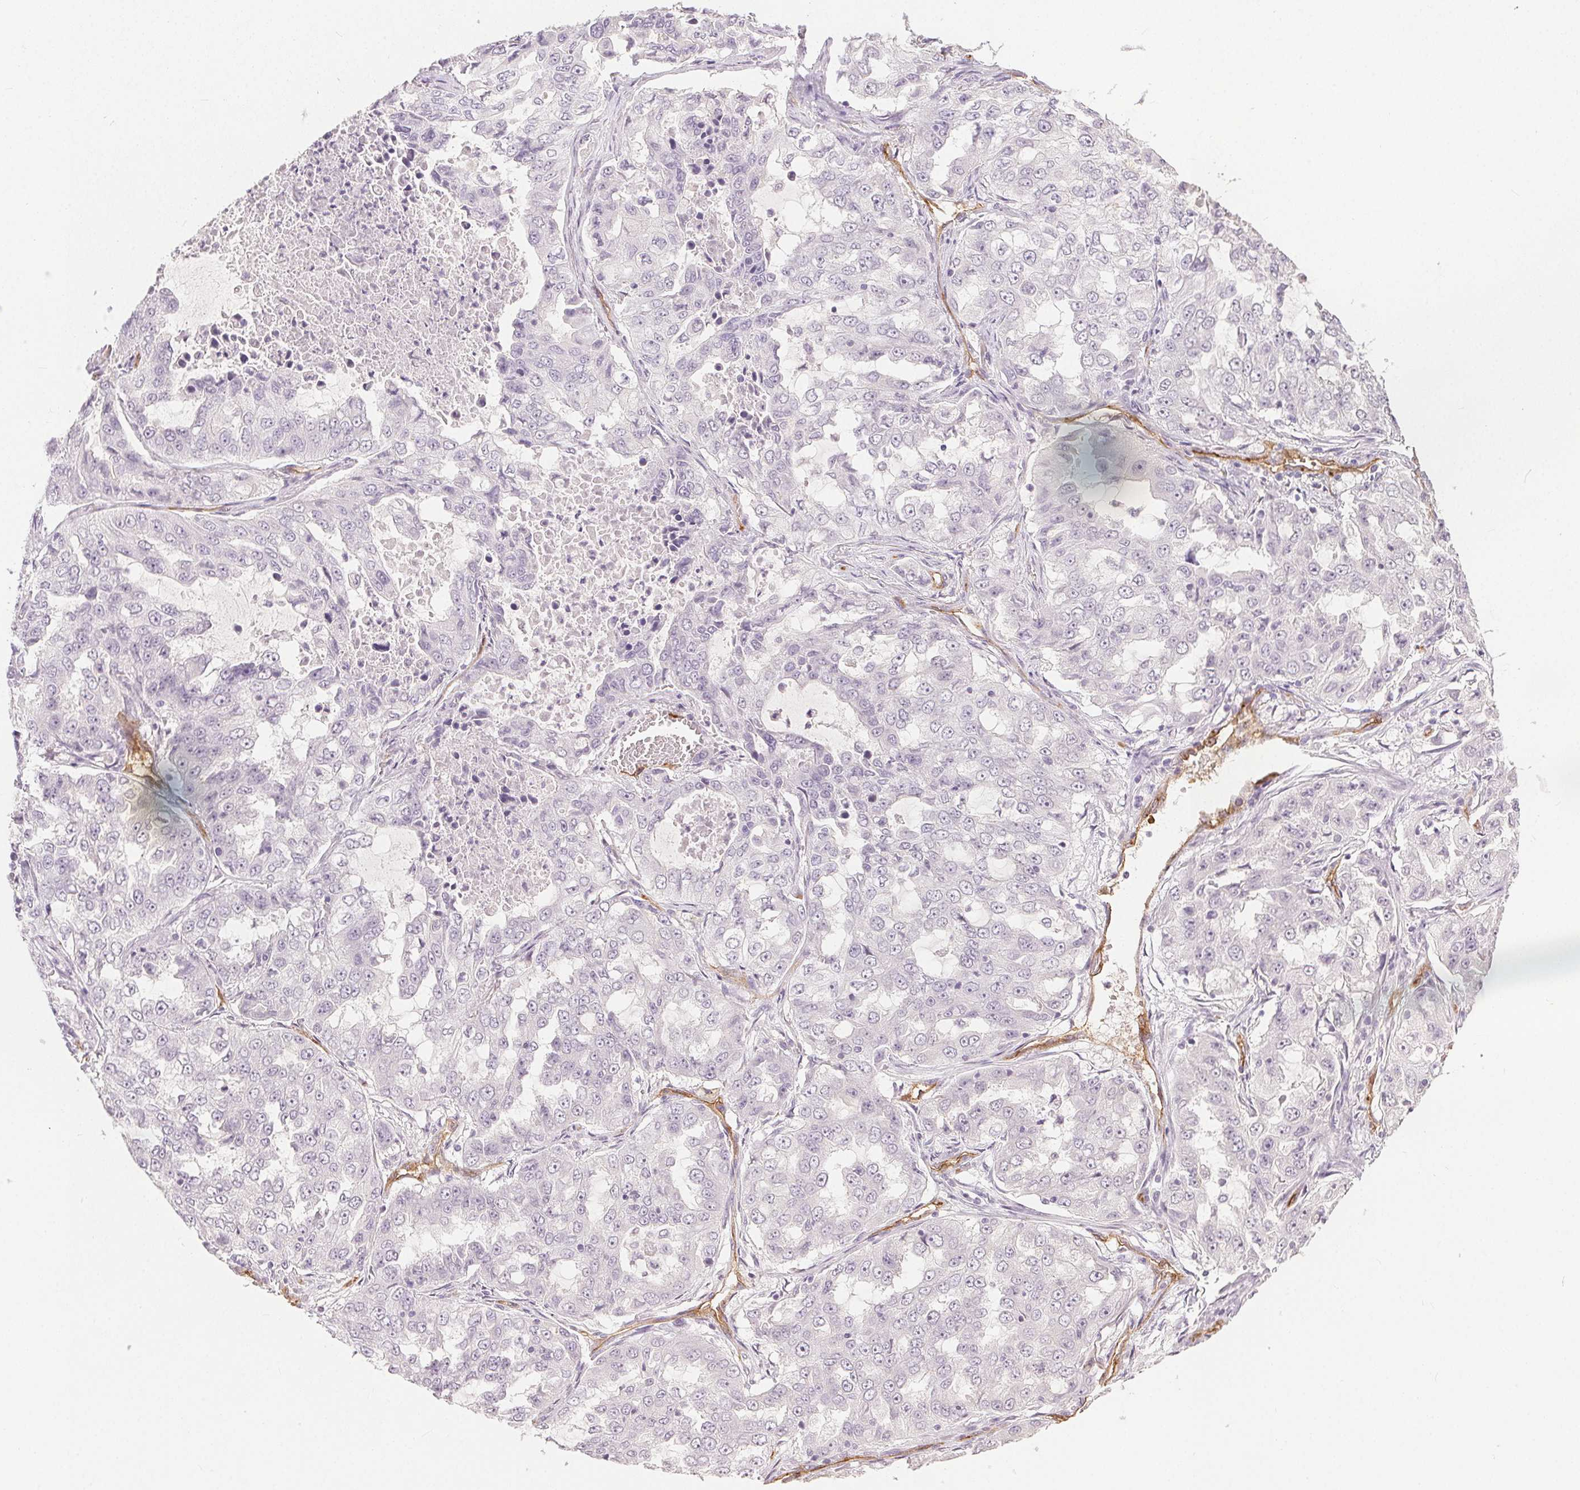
{"staining": {"intensity": "negative", "quantity": "none", "location": "none"}, "tissue": "lung cancer", "cell_type": "Tumor cells", "image_type": "cancer", "snomed": [{"axis": "morphology", "description": "Adenocarcinoma, NOS"}, {"axis": "topography", "description": "Lung"}], "caption": "Human lung cancer (adenocarcinoma) stained for a protein using immunohistochemistry reveals no staining in tumor cells.", "gene": "PODXL", "patient": {"sex": "female", "age": 61}}